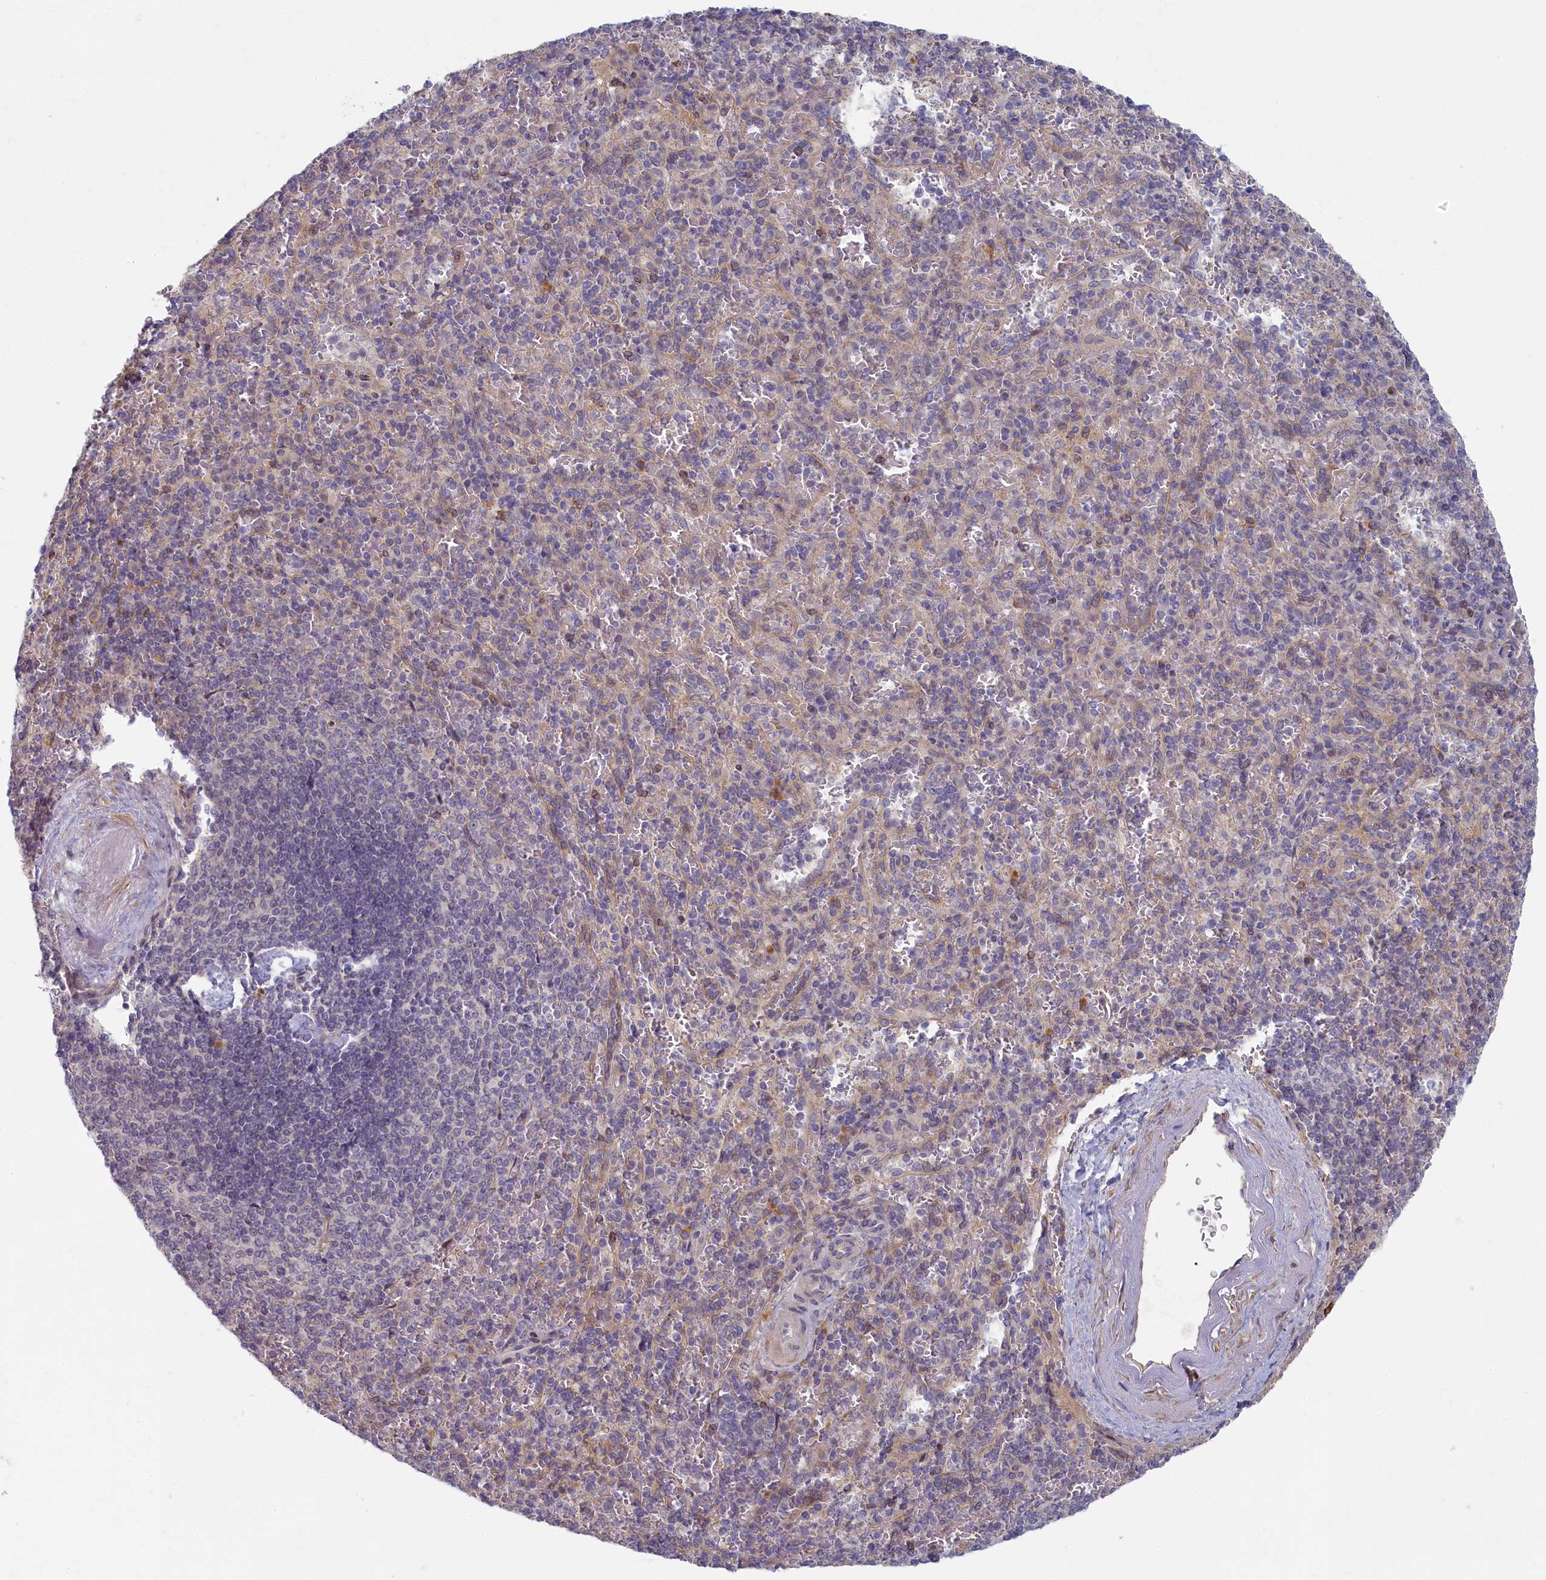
{"staining": {"intensity": "negative", "quantity": "none", "location": "none"}, "tissue": "spleen", "cell_type": "Cells in red pulp", "image_type": "normal", "snomed": [{"axis": "morphology", "description": "Normal tissue, NOS"}, {"axis": "topography", "description": "Spleen"}], "caption": "Immunohistochemistry of normal spleen demonstrates no positivity in cells in red pulp.", "gene": "INTS4", "patient": {"sex": "male", "age": 82}}